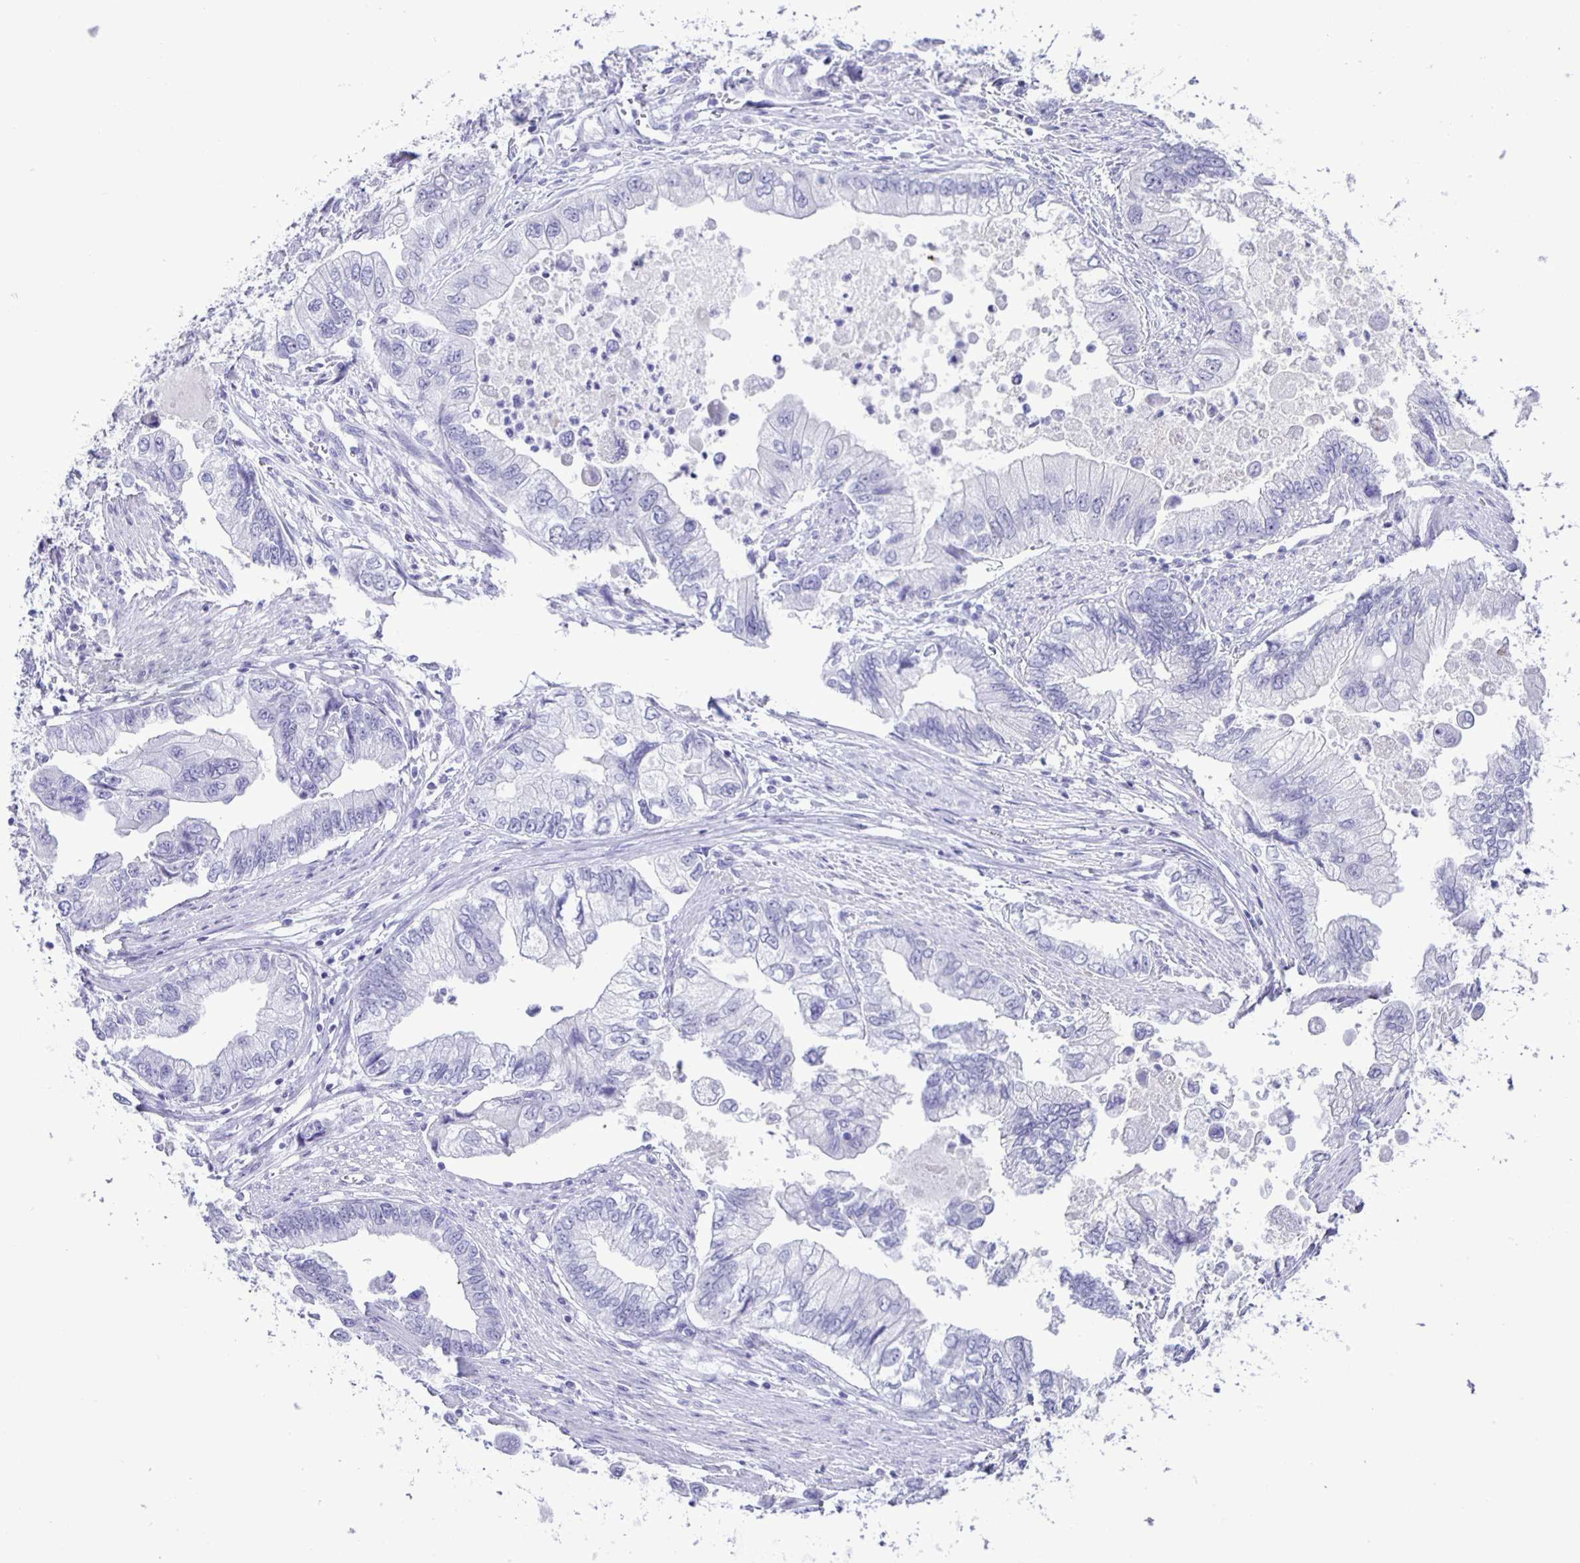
{"staining": {"intensity": "negative", "quantity": "none", "location": "none"}, "tissue": "stomach cancer", "cell_type": "Tumor cells", "image_type": "cancer", "snomed": [{"axis": "morphology", "description": "Adenocarcinoma, NOS"}, {"axis": "topography", "description": "Pancreas"}, {"axis": "topography", "description": "Stomach, upper"}], "caption": "Immunohistochemistry (IHC) image of stomach cancer stained for a protein (brown), which displays no expression in tumor cells.", "gene": "EZHIP", "patient": {"sex": "male", "age": 77}}